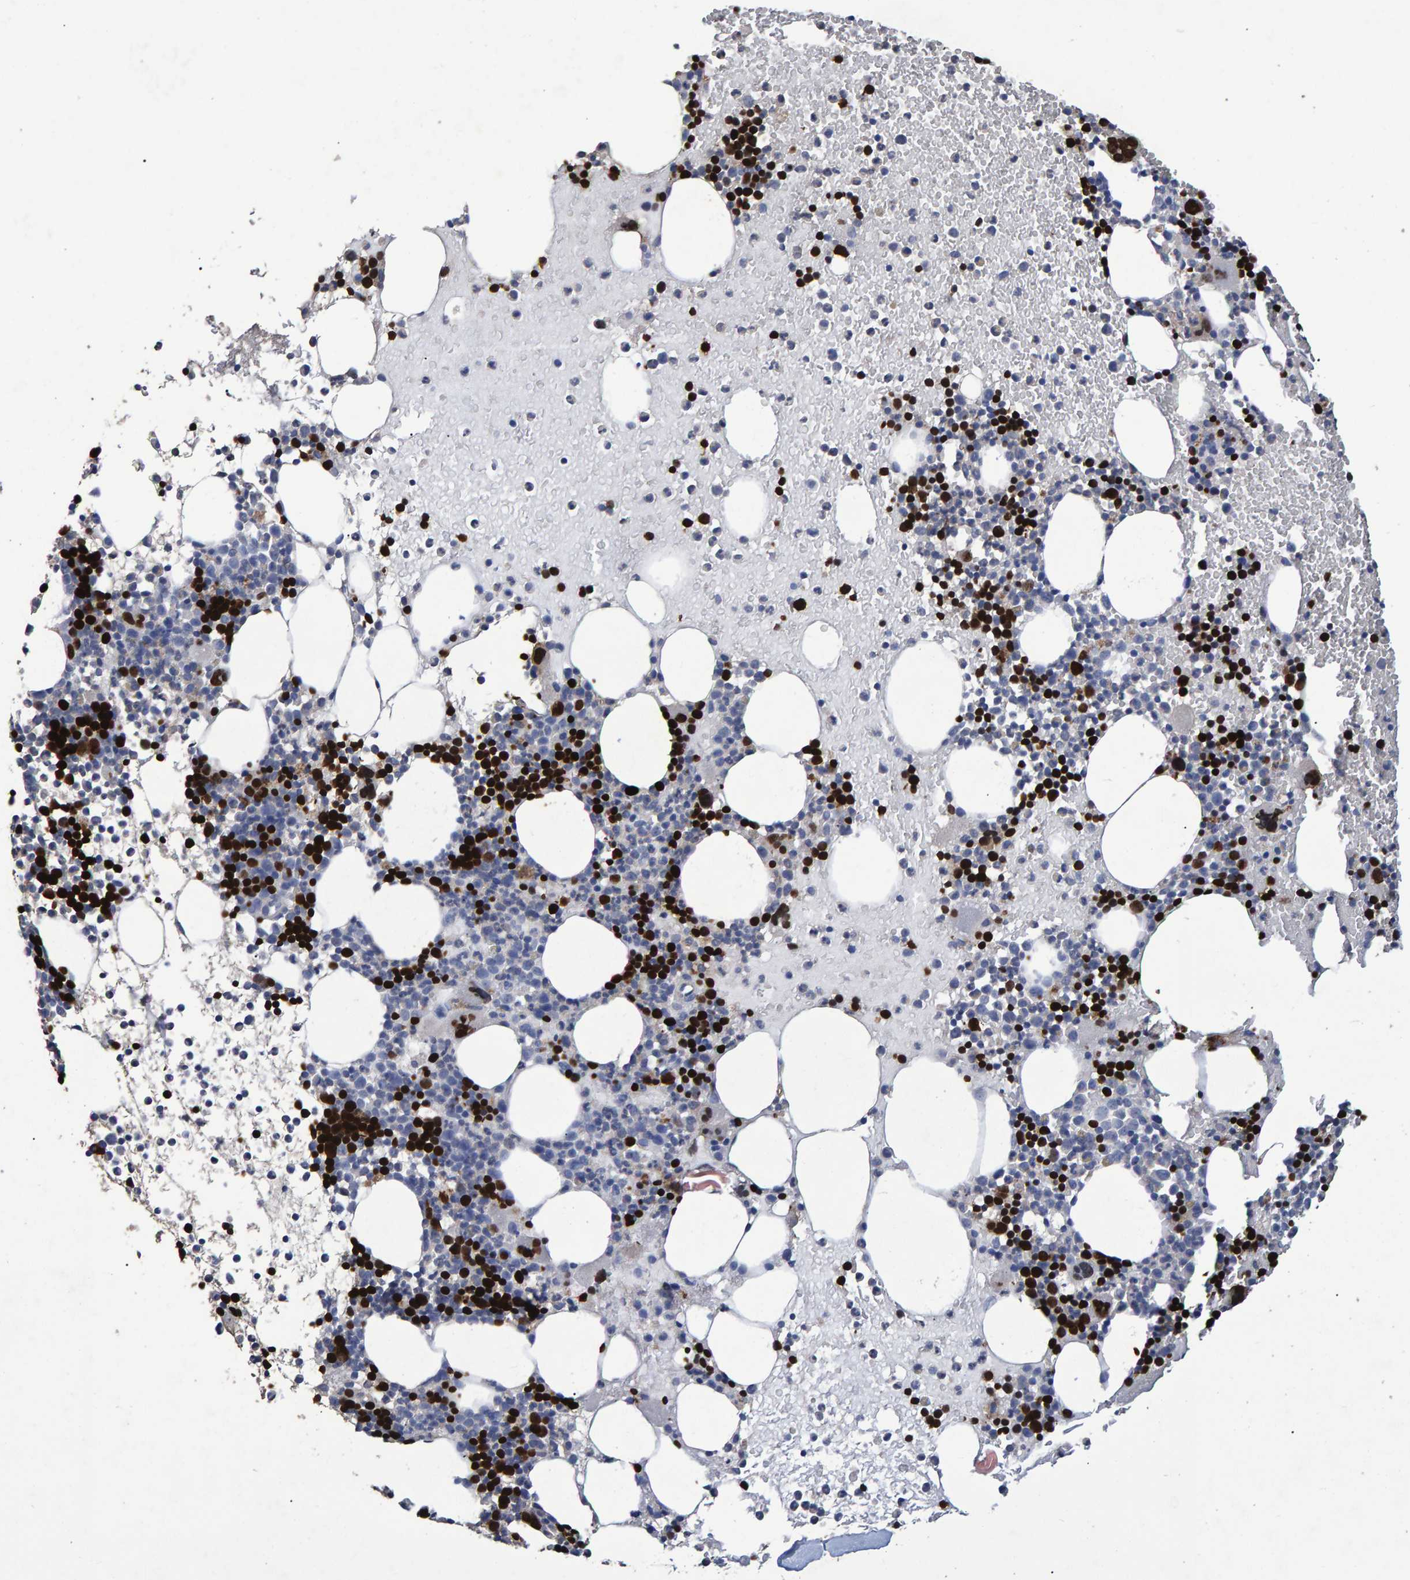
{"staining": {"intensity": "strong", "quantity": "25%-75%", "location": "nuclear"}, "tissue": "bone marrow", "cell_type": "Hematopoietic cells", "image_type": "normal", "snomed": [{"axis": "morphology", "description": "Normal tissue, NOS"}, {"axis": "morphology", "description": "Inflammation, NOS"}, {"axis": "topography", "description": "Bone marrow"}], "caption": "IHC histopathology image of benign bone marrow stained for a protein (brown), which shows high levels of strong nuclear staining in about 25%-75% of hematopoietic cells.", "gene": "HEMGN", "patient": {"sex": "male", "age": 78}}